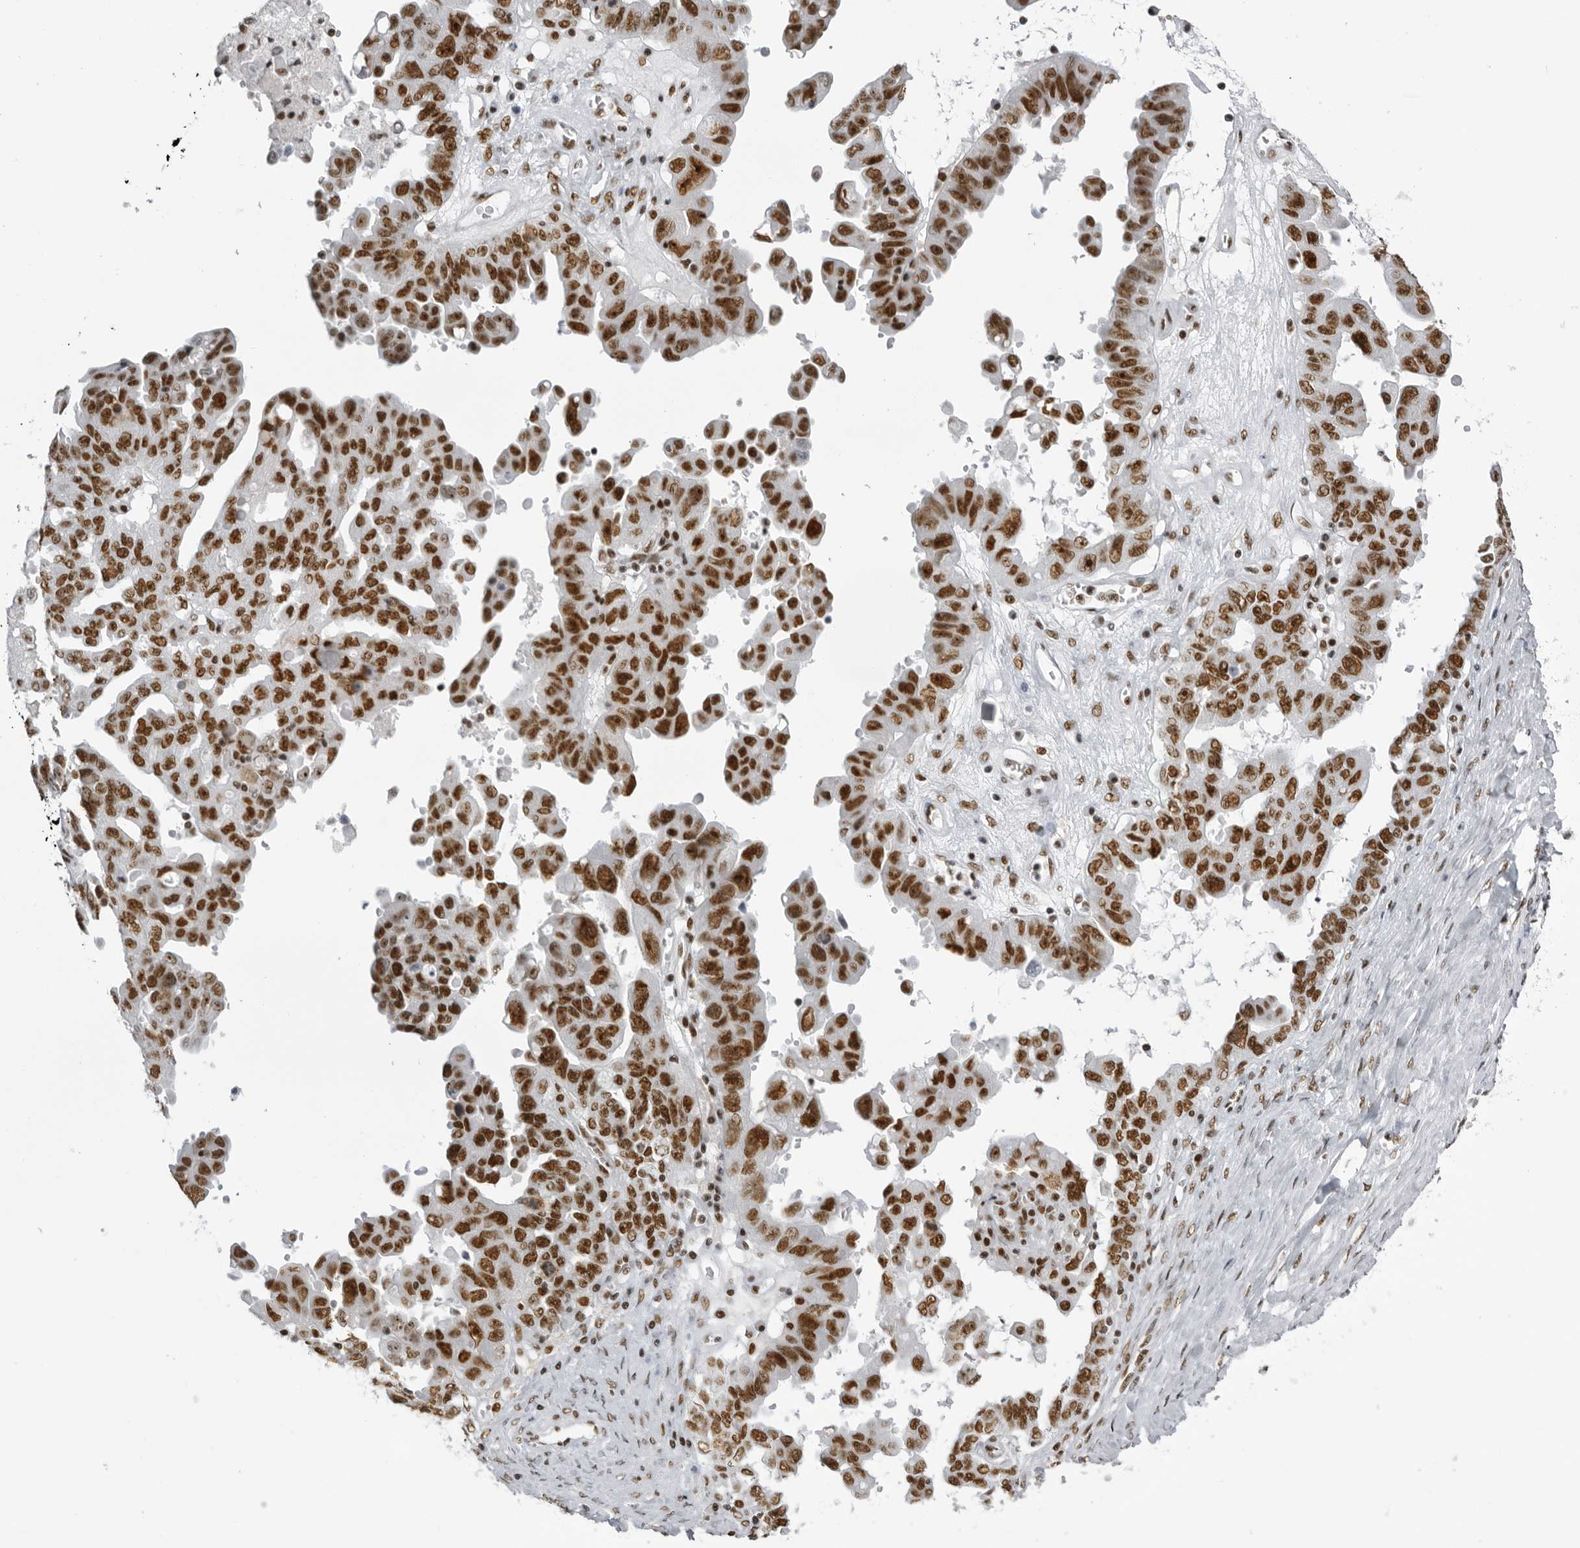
{"staining": {"intensity": "strong", "quantity": ">75%", "location": "nuclear"}, "tissue": "ovarian cancer", "cell_type": "Tumor cells", "image_type": "cancer", "snomed": [{"axis": "morphology", "description": "Carcinoma, endometroid"}, {"axis": "topography", "description": "Ovary"}], "caption": "There is high levels of strong nuclear expression in tumor cells of ovarian cancer, as demonstrated by immunohistochemical staining (brown color).", "gene": "DHX9", "patient": {"sex": "female", "age": 62}}